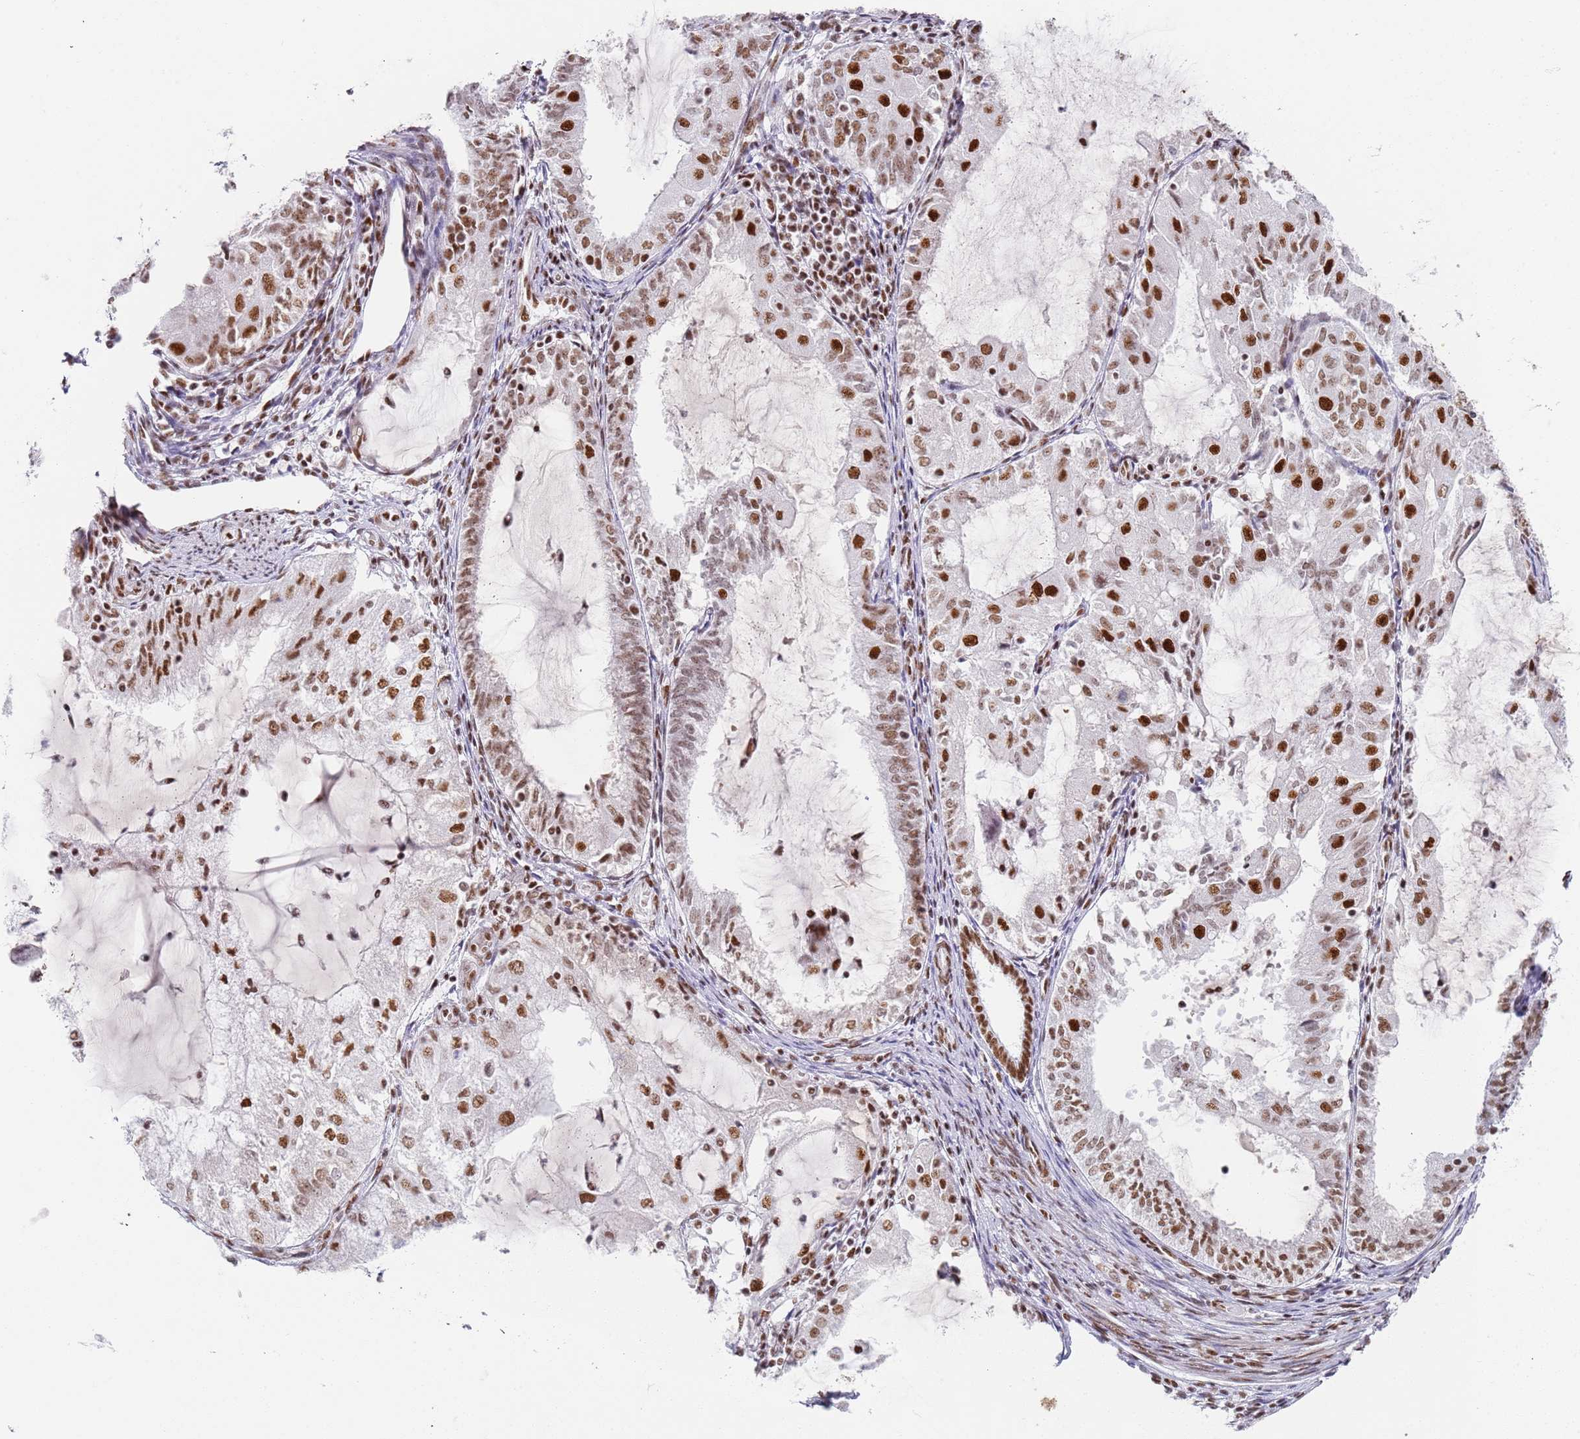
{"staining": {"intensity": "strong", "quantity": ">75%", "location": "nuclear"}, "tissue": "endometrial cancer", "cell_type": "Tumor cells", "image_type": "cancer", "snomed": [{"axis": "morphology", "description": "Adenocarcinoma, NOS"}, {"axis": "topography", "description": "Endometrium"}], "caption": "IHC staining of endometrial cancer, which displays high levels of strong nuclear positivity in approximately >75% of tumor cells indicating strong nuclear protein expression. The staining was performed using DAB (brown) for protein detection and nuclei were counterstained in hematoxylin (blue).", "gene": "AKAP8L", "patient": {"sex": "female", "age": 81}}